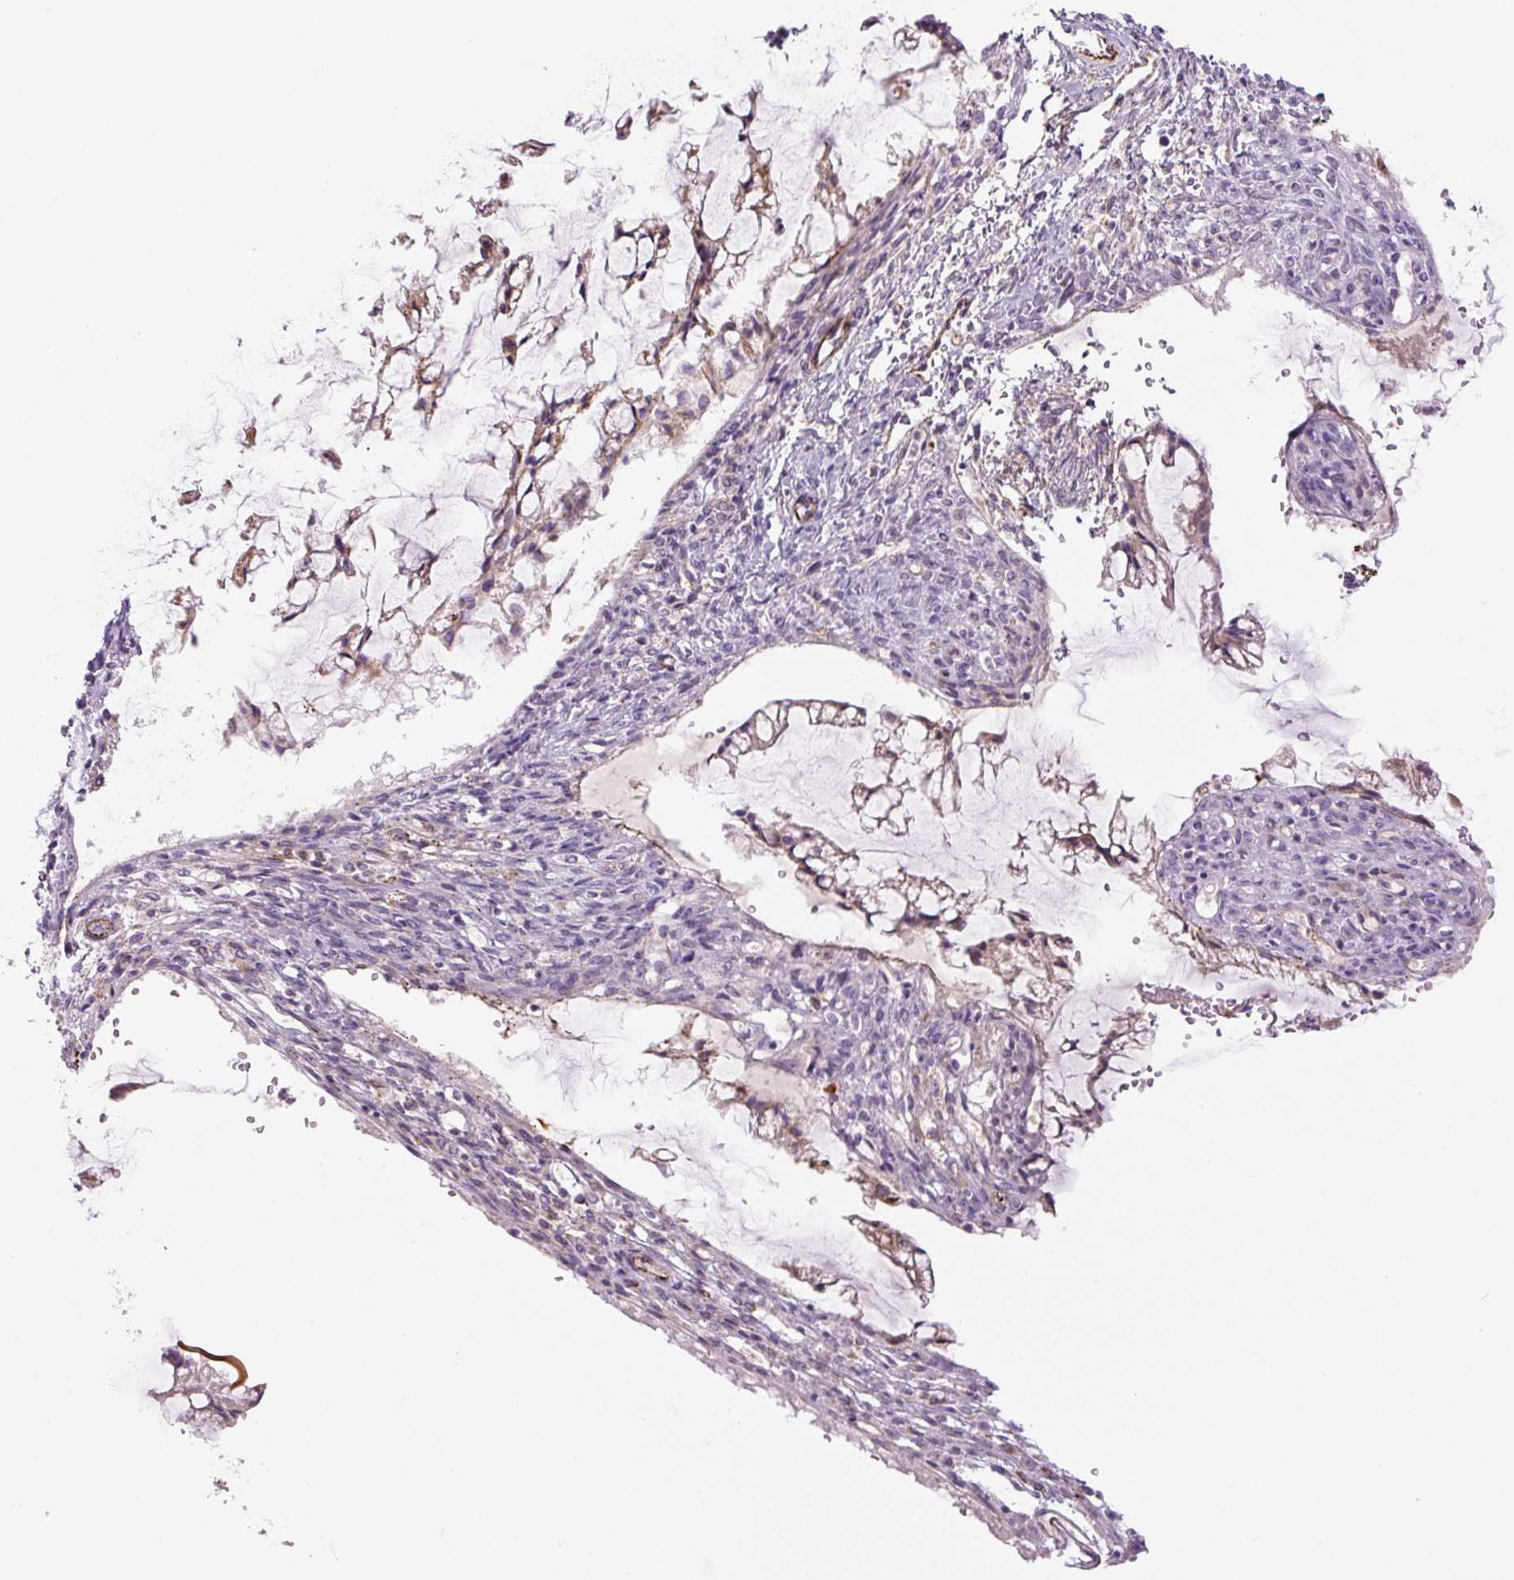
{"staining": {"intensity": "weak", "quantity": "25%-75%", "location": "cytoplasmic/membranous"}, "tissue": "ovarian cancer", "cell_type": "Tumor cells", "image_type": "cancer", "snomed": [{"axis": "morphology", "description": "Cystadenocarcinoma, mucinous, NOS"}, {"axis": "topography", "description": "Ovary"}], "caption": "The micrograph reveals a brown stain indicating the presence of a protein in the cytoplasmic/membranous of tumor cells in ovarian mucinous cystadenocarcinoma.", "gene": "CCNI2", "patient": {"sex": "female", "age": 73}}